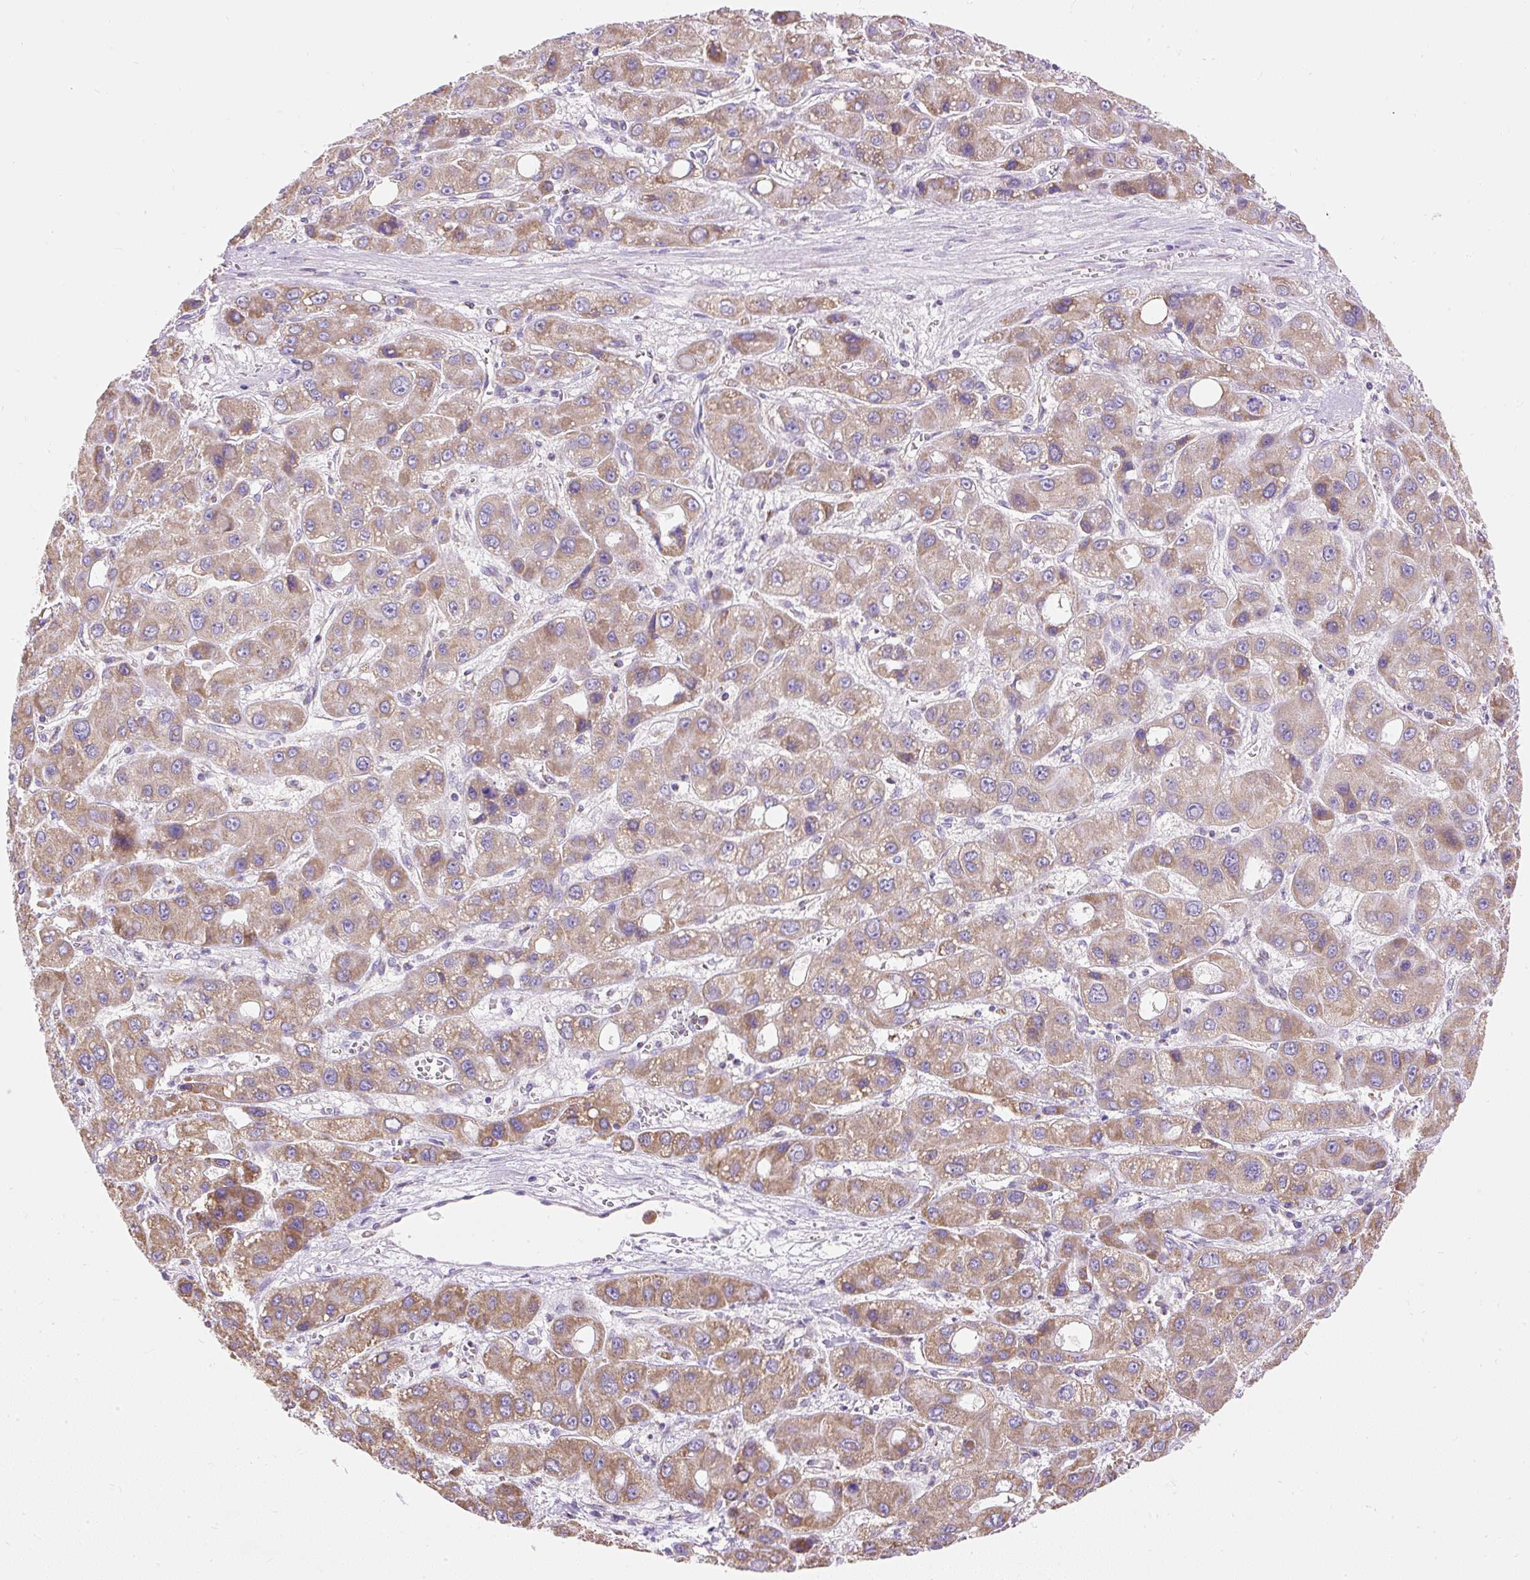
{"staining": {"intensity": "moderate", "quantity": ">75%", "location": "cytoplasmic/membranous"}, "tissue": "liver cancer", "cell_type": "Tumor cells", "image_type": "cancer", "snomed": [{"axis": "morphology", "description": "Carcinoma, Hepatocellular, NOS"}, {"axis": "topography", "description": "Liver"}], "caption": "Immunohistochemistry (IHC) histopathology image of neoplastic tissue: human liver hepatocellular carcinoma stained using immunohistochemistry displays medium levels of moderate protein expression localized specifically in the cytoplasmic/membranous of tumor cells, appearing as a cytoplasmic/membranous brown color.", "gene": "DAAM2", "patient": {"sex": "male", "age": 55}}